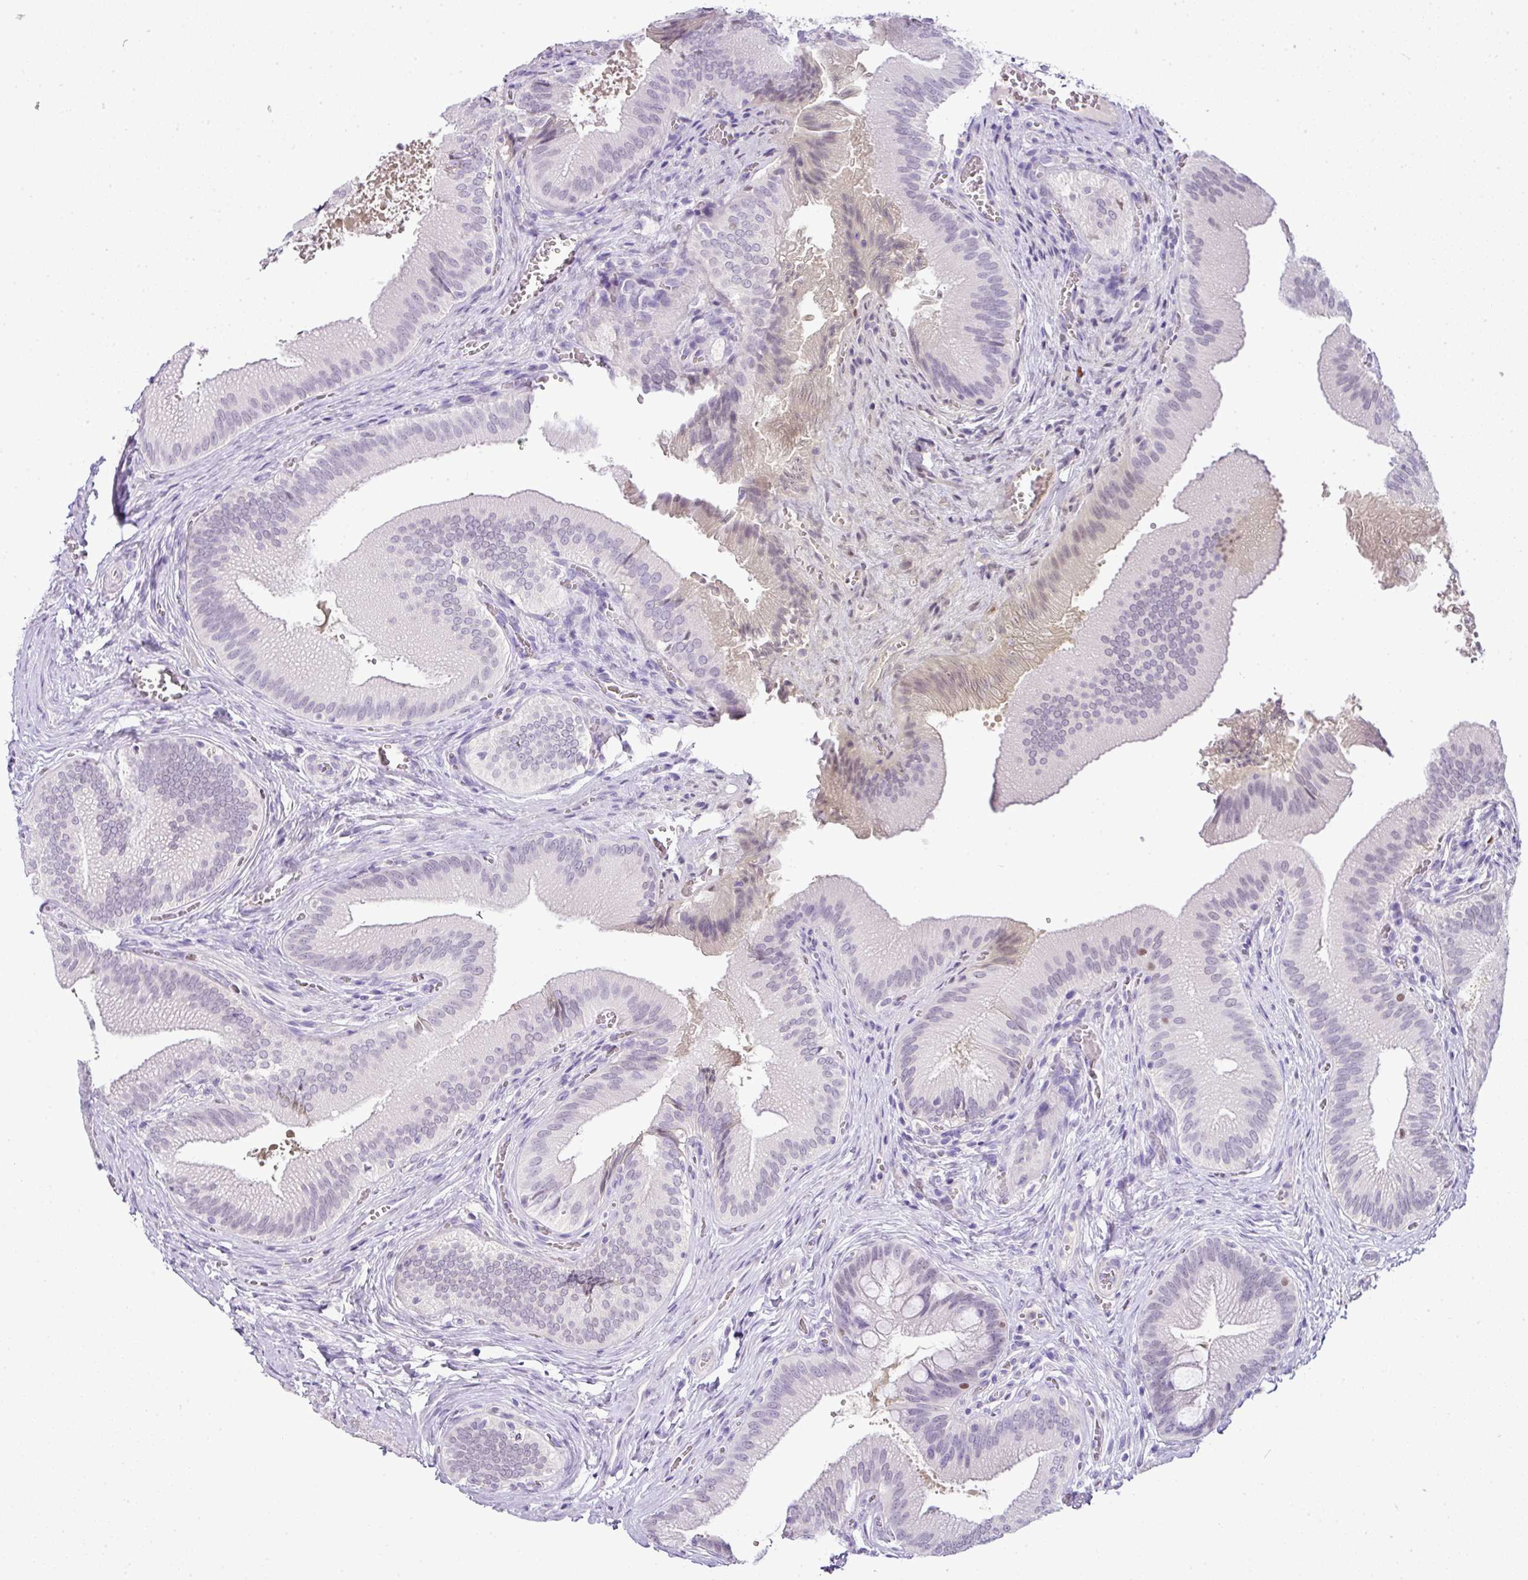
{"staining": {"intensity": "weak", "quantity": "<25%", "location": "nuclear"}, "tissue": "gallbladder", "cell_type": "Glandular cells", "image_type": "normal", "snomed": [{"axis": "morphology", "description": "Normal tissue, NOS"}, {"axis": "topography", "description": "Gallbladder"}], "caption": "This photomicrograph is of benign gallbladder stained with IHC to label a protein in brown with the nuclei are counter-stained blue. There is no expression in glandular cells.", "gene": "BCL11A", "patient": {"sex": "male", "age": 17}}